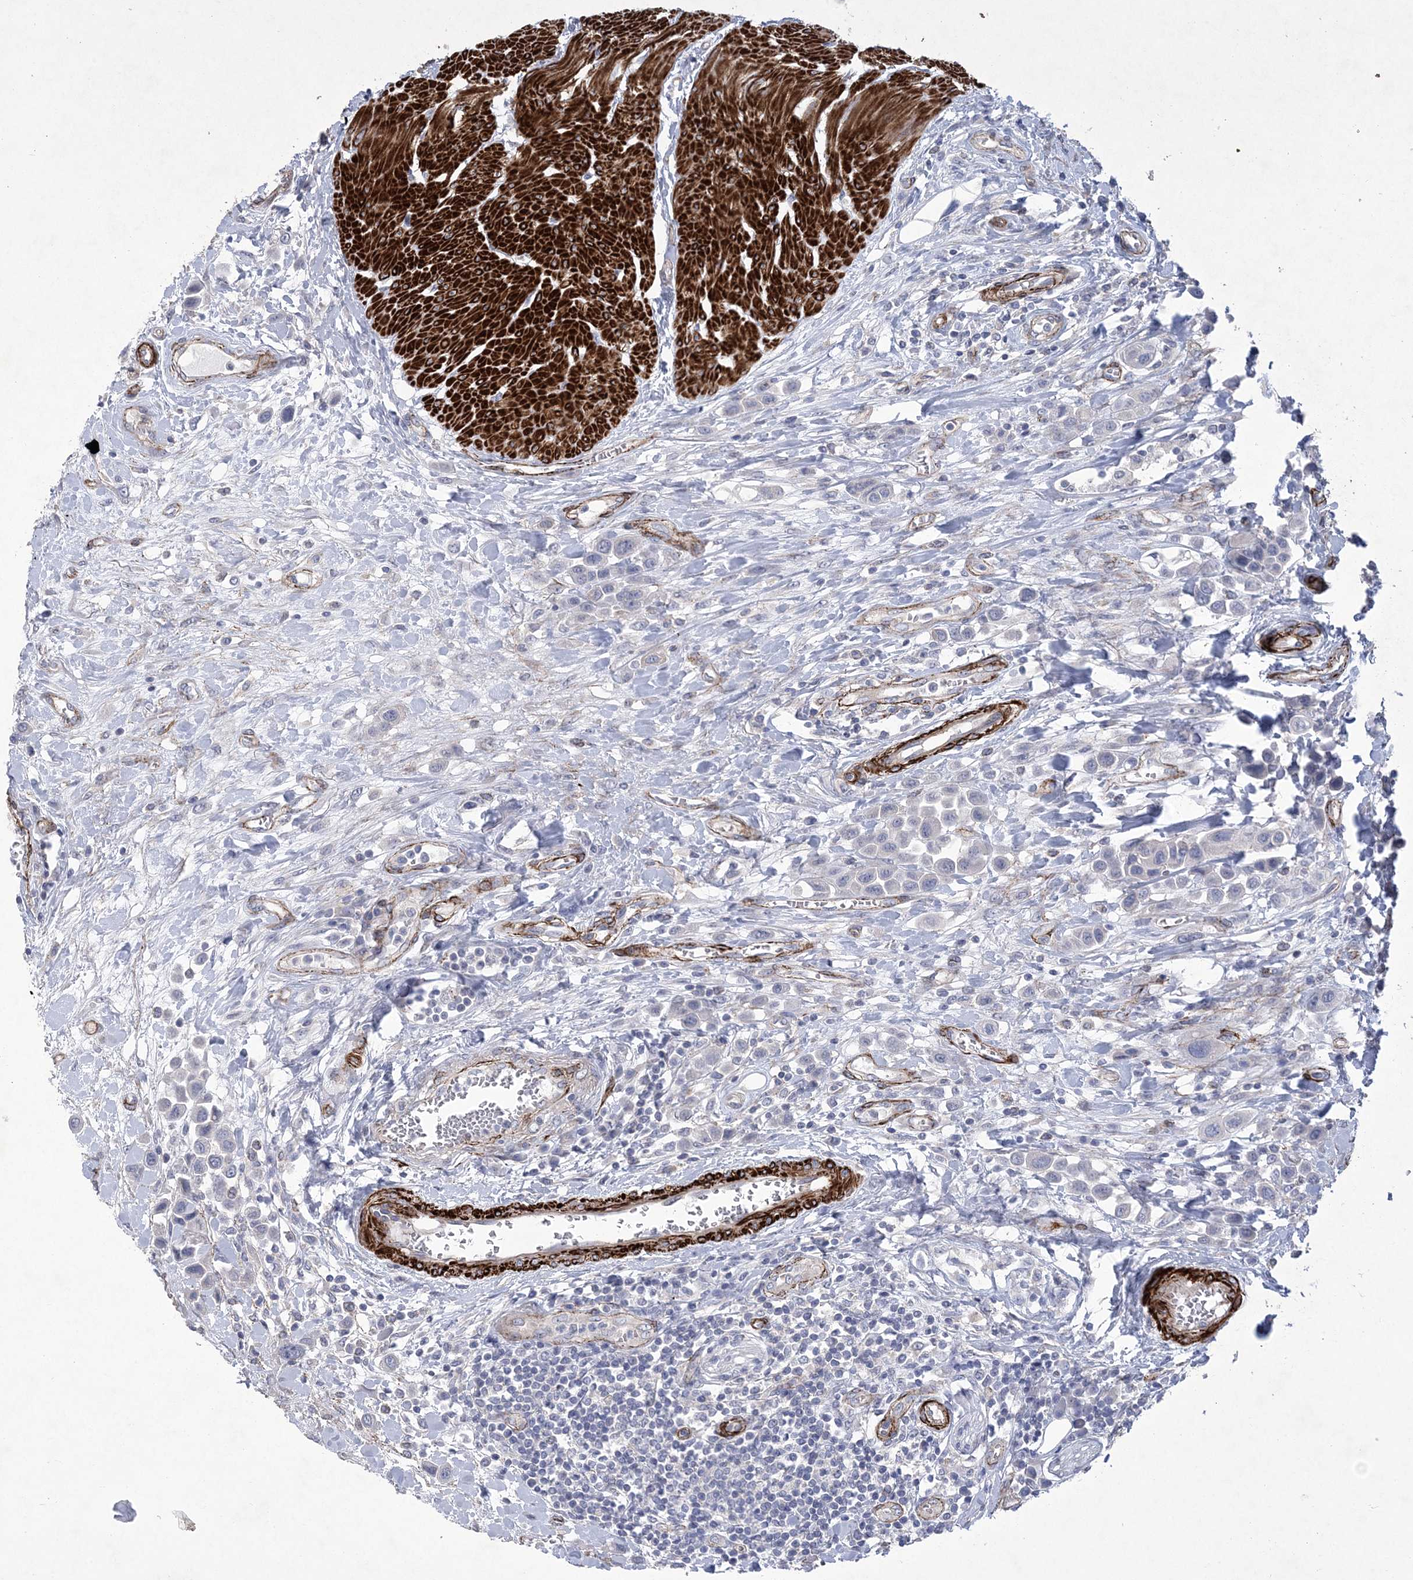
{"staining": {"intensity": "negative", "quantity": "none", "location": "none"}, "tissue": "urothelial cancer", "cell_type": "Tumor cells", "image_type": "cancer", "snomed": [{"axis": "morphology", "description": "Urothelial carcinoma, High grade"}, {"axis": "topography", "description": "Urinary bladder"}], "caption": "This is a photomicrograph of immunohistochemistry (IHC) staining of urothelial cancer, which shows no positivity in tumor cells. (DAB (3,3'-diaminobenzidine) IHC visualized using brightfield microscopy, high magnification).", "gene": "ARSJ", "patient": {"sex": "male", "age": 50}}